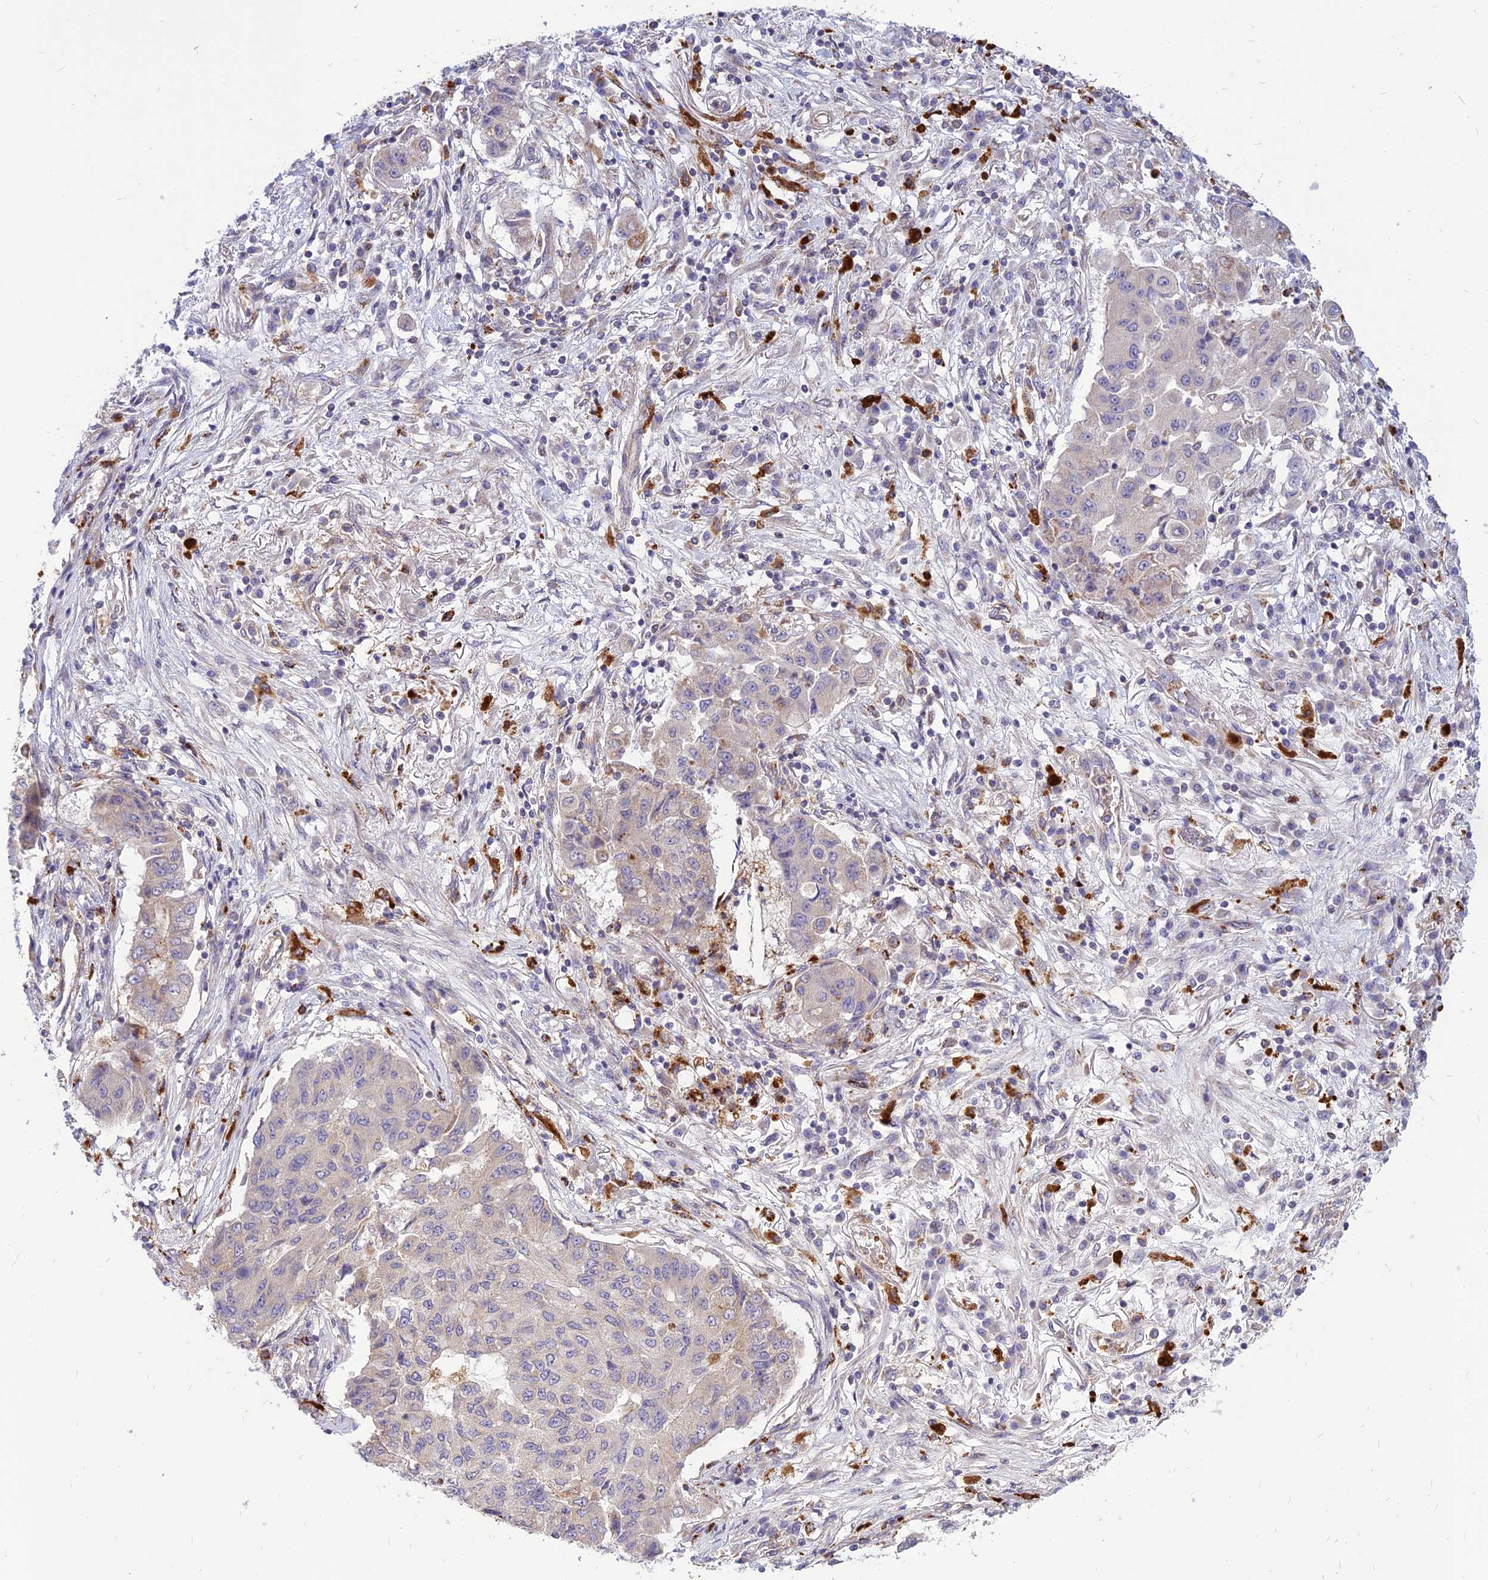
{"staining": {"intensity": "negative", "quantity": "none", "location": "none"}, "tissue": "lung cancer", "cell_type": "Tumor cells", "image_type": "cancer", "snomed": [{"axis": "morphology", "description": "Squamous cell carcinoma, NOS"}, {"axis": "topography", "description": "Lung"}], "caption": "This is a micrograph of immunohistochemistry staining of lung cancer (squamous cell carcinoma), which shows no positivity in tumor cells.", "gene": "PHKA2", "patient": {"sex": "male", "age": 74}}